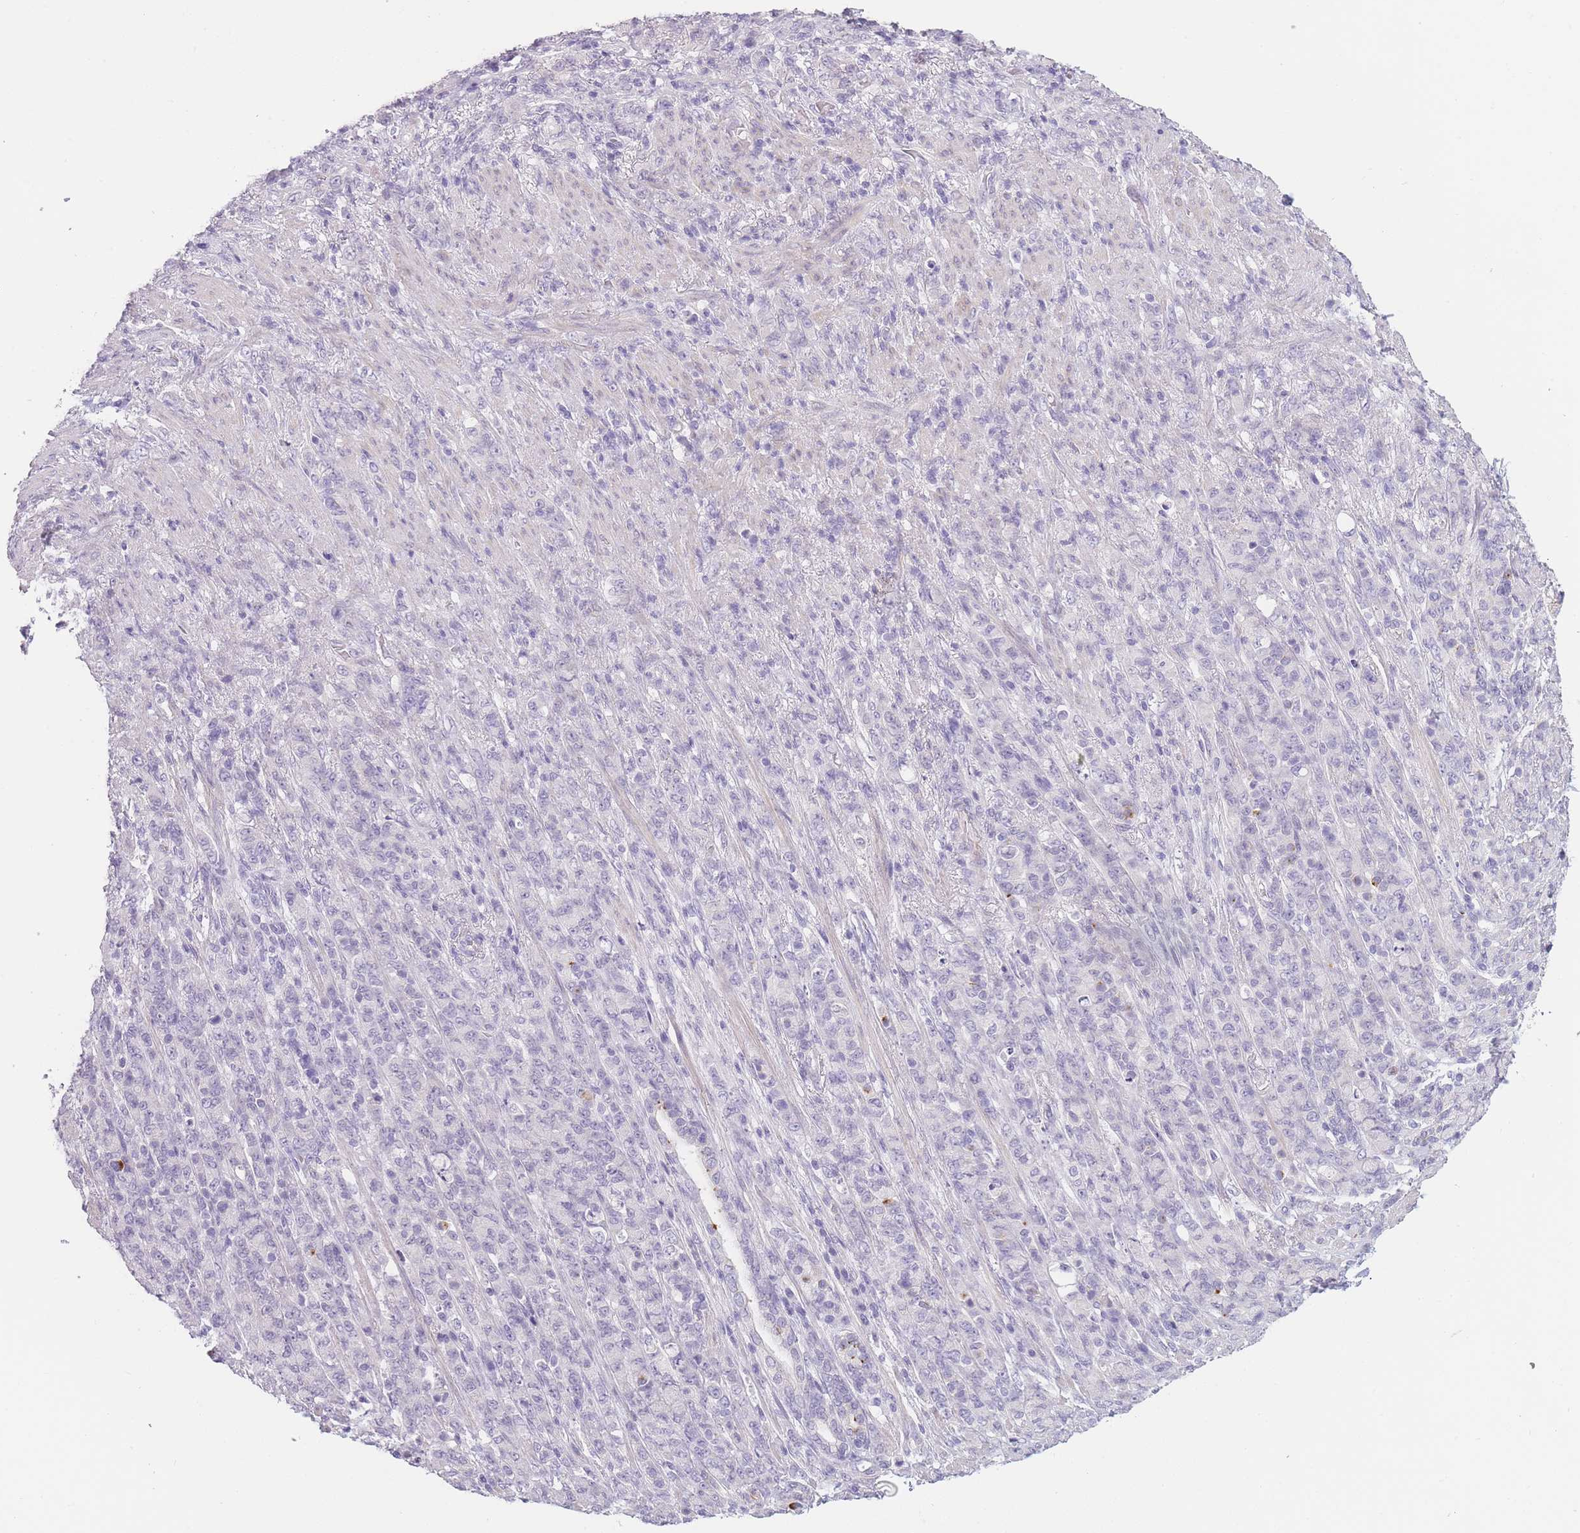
{"staining": {"intensity": "negative", "quantity": "none", "location": "none"}, "tissue": "stomach cancer", "cell_type": "Tumor cells", "image_type": "cancer", "snomed": [{"axis": "morphology", "description": "Adenocarcinoma, NOS"}, {"axis": "topography", "description": "Stomach"}], "caption": "Adenocarcinoma (stomach) was stained to show a protein in brown. There is no significant positivity in tumor cells.", "gene": "TMEM236", "patient": {"sex": "female", "age": 79}}